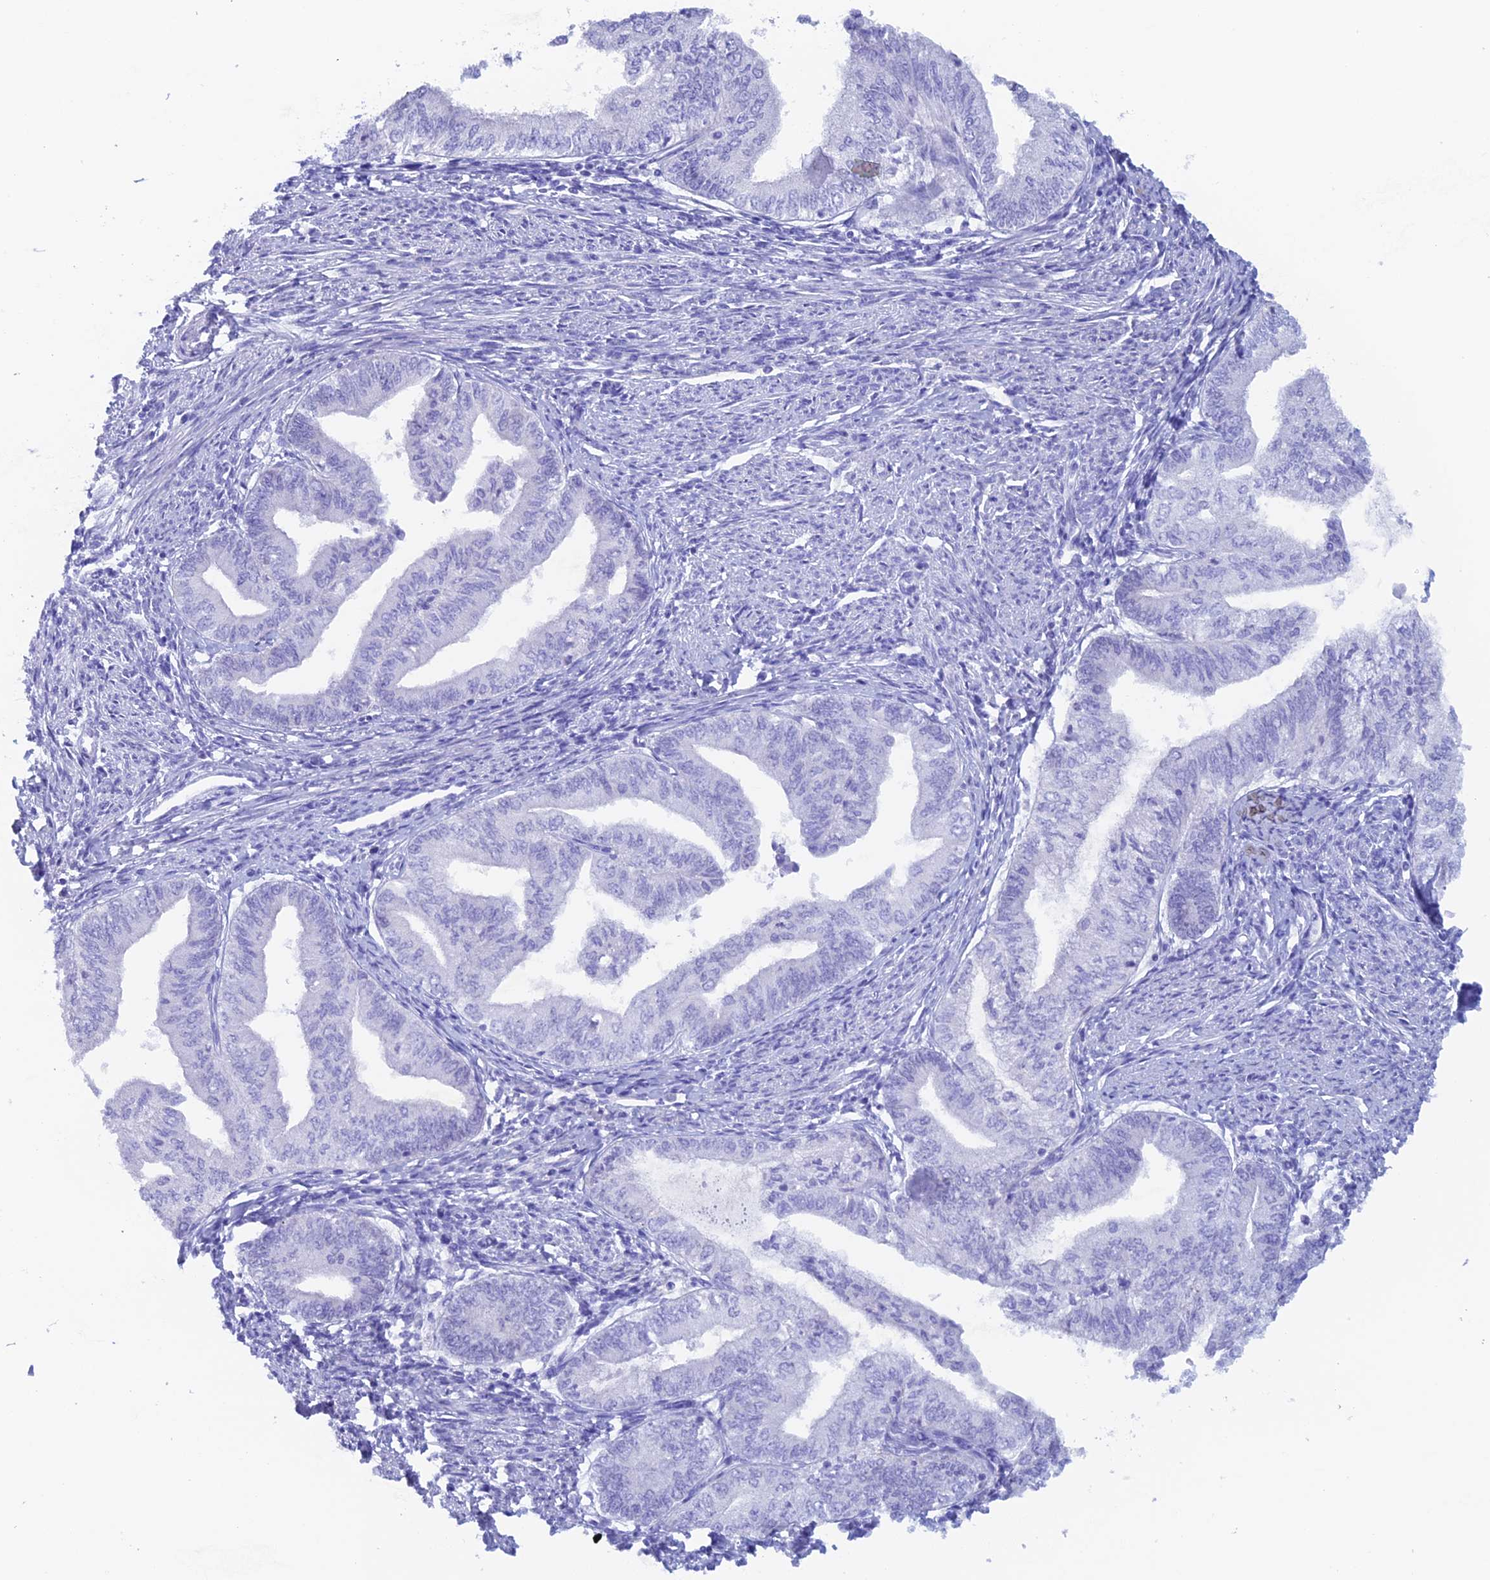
{"staining": {"intensity": "negative", "quantity": "none", "location": "none"}, "tissue": "endometrial cancer", "cell_type": "Tumor cells", "image_type": "cancer", "snomed": [{"axis": "morphology", "description": "Adenocarcinoma, NOS"}, {"axis": "topography", "description": "Endometrium"}], "caption": "The immunohistochemistry micrograph has no significant staining in tumor cells of endometrial cancer tissue.", "gene": "PSMC3IP", "patient": {"sex": "female", "age": 66}}